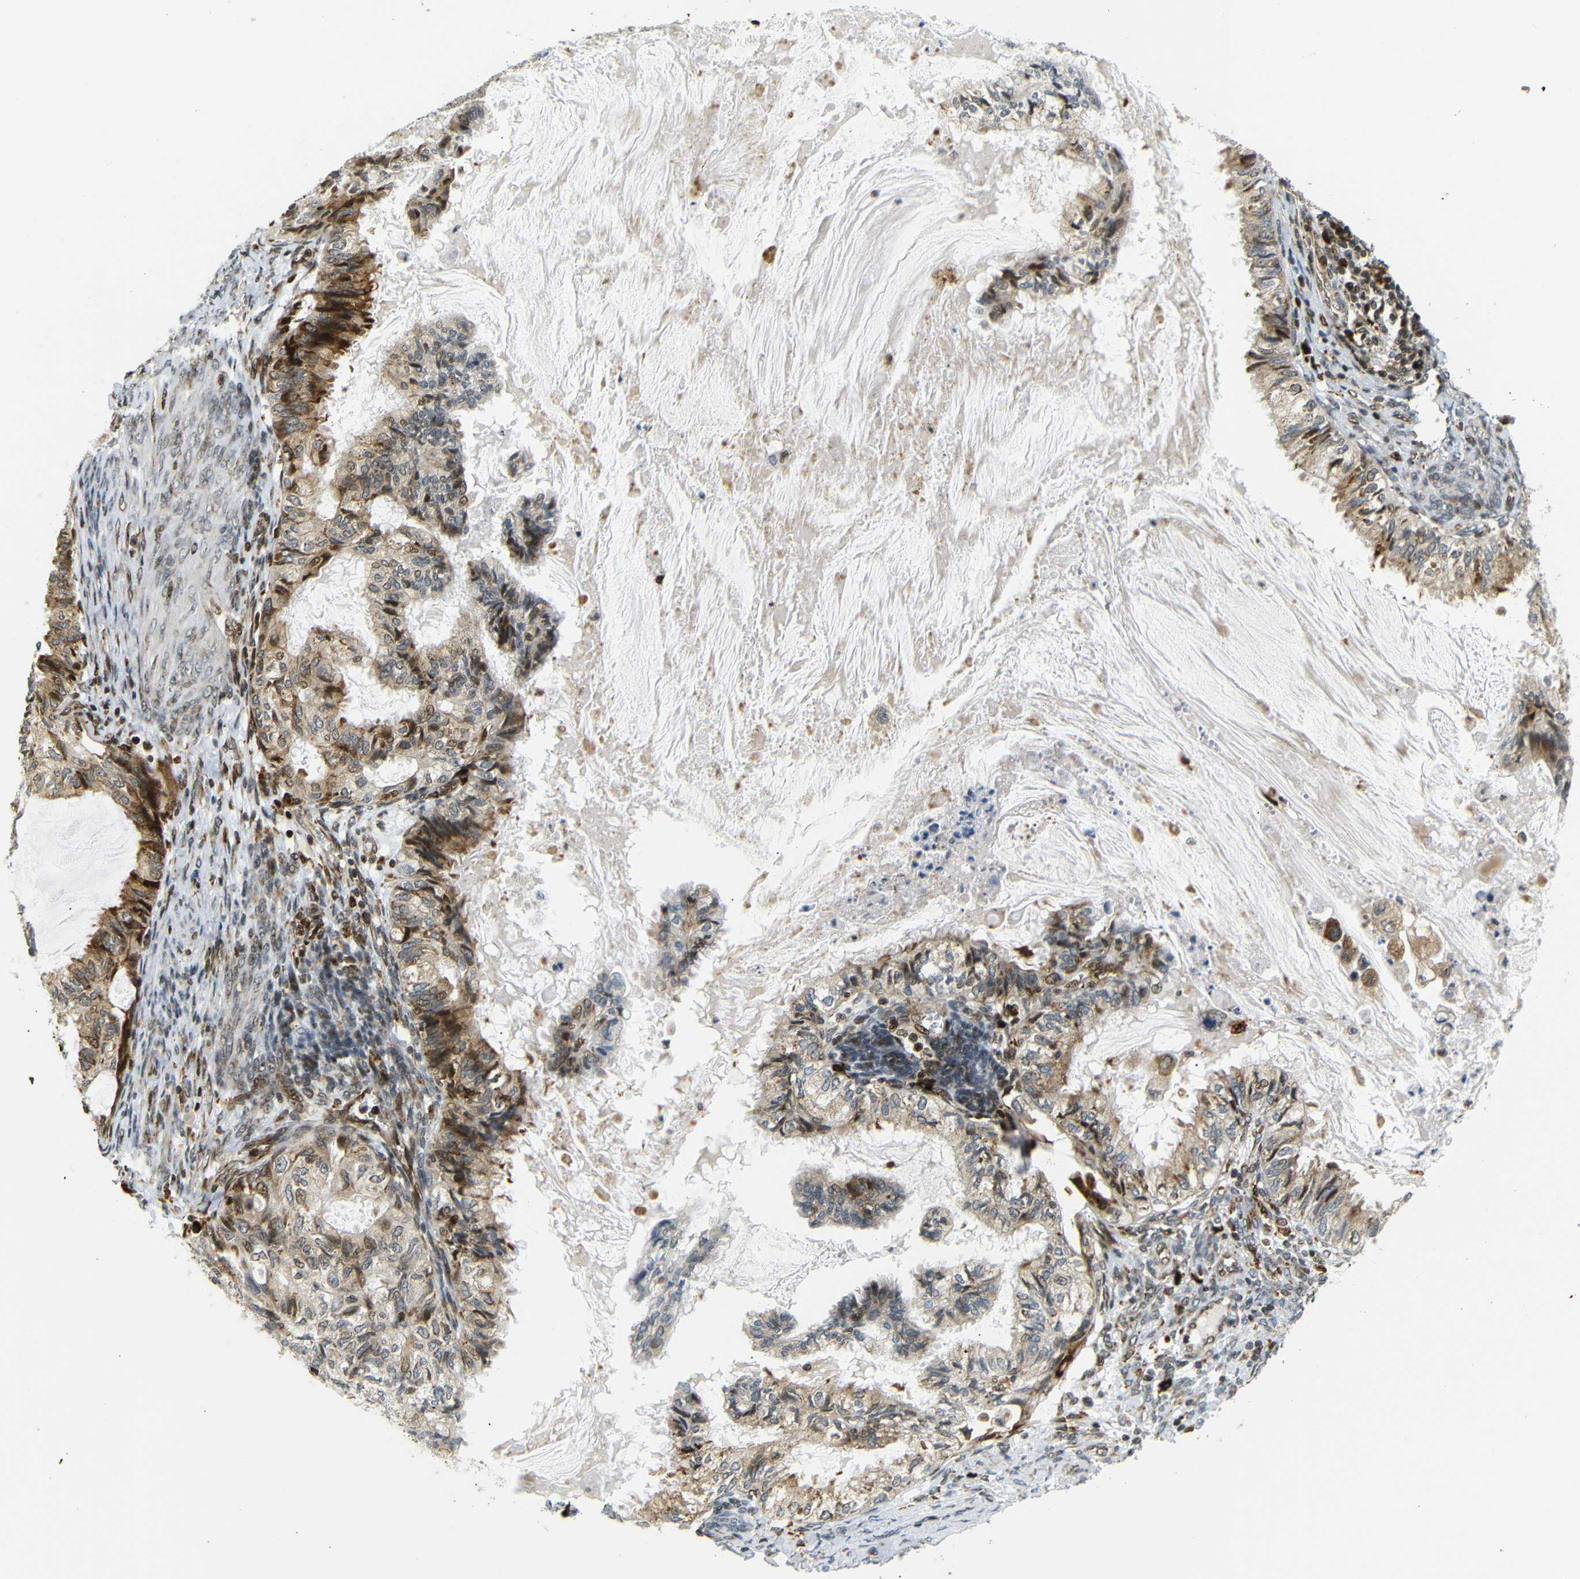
{"staining": {"intensity": "moderate", "quantity": ">75%", "location": "cytoplasmic/membranous"}, "tissue": "cervical cancer", "cell_type": "Tumor cells", "image_type": "cancer", "snomed": [{"axis": "morphology", "description": "Normal tissue, NOS"}, {"axis": "morphology", "description": "Adenocarcinoma, NOS"}, {"axis": "topography", "description": "Cervix"}, {"axis": "topography", "description": "Endometrium"}], "caption": "Brown immunohistochemical staining in human cervical cancer (adenocarcinoma) reveals moderate cytoplasmic/membranous expression in approximately >75% of tumor cells. Ihc stains the protein of interest in brown and the nuclei are stained blue.", "gene": "SPCS2", "patient": {"sex": "female", "age": 86}}